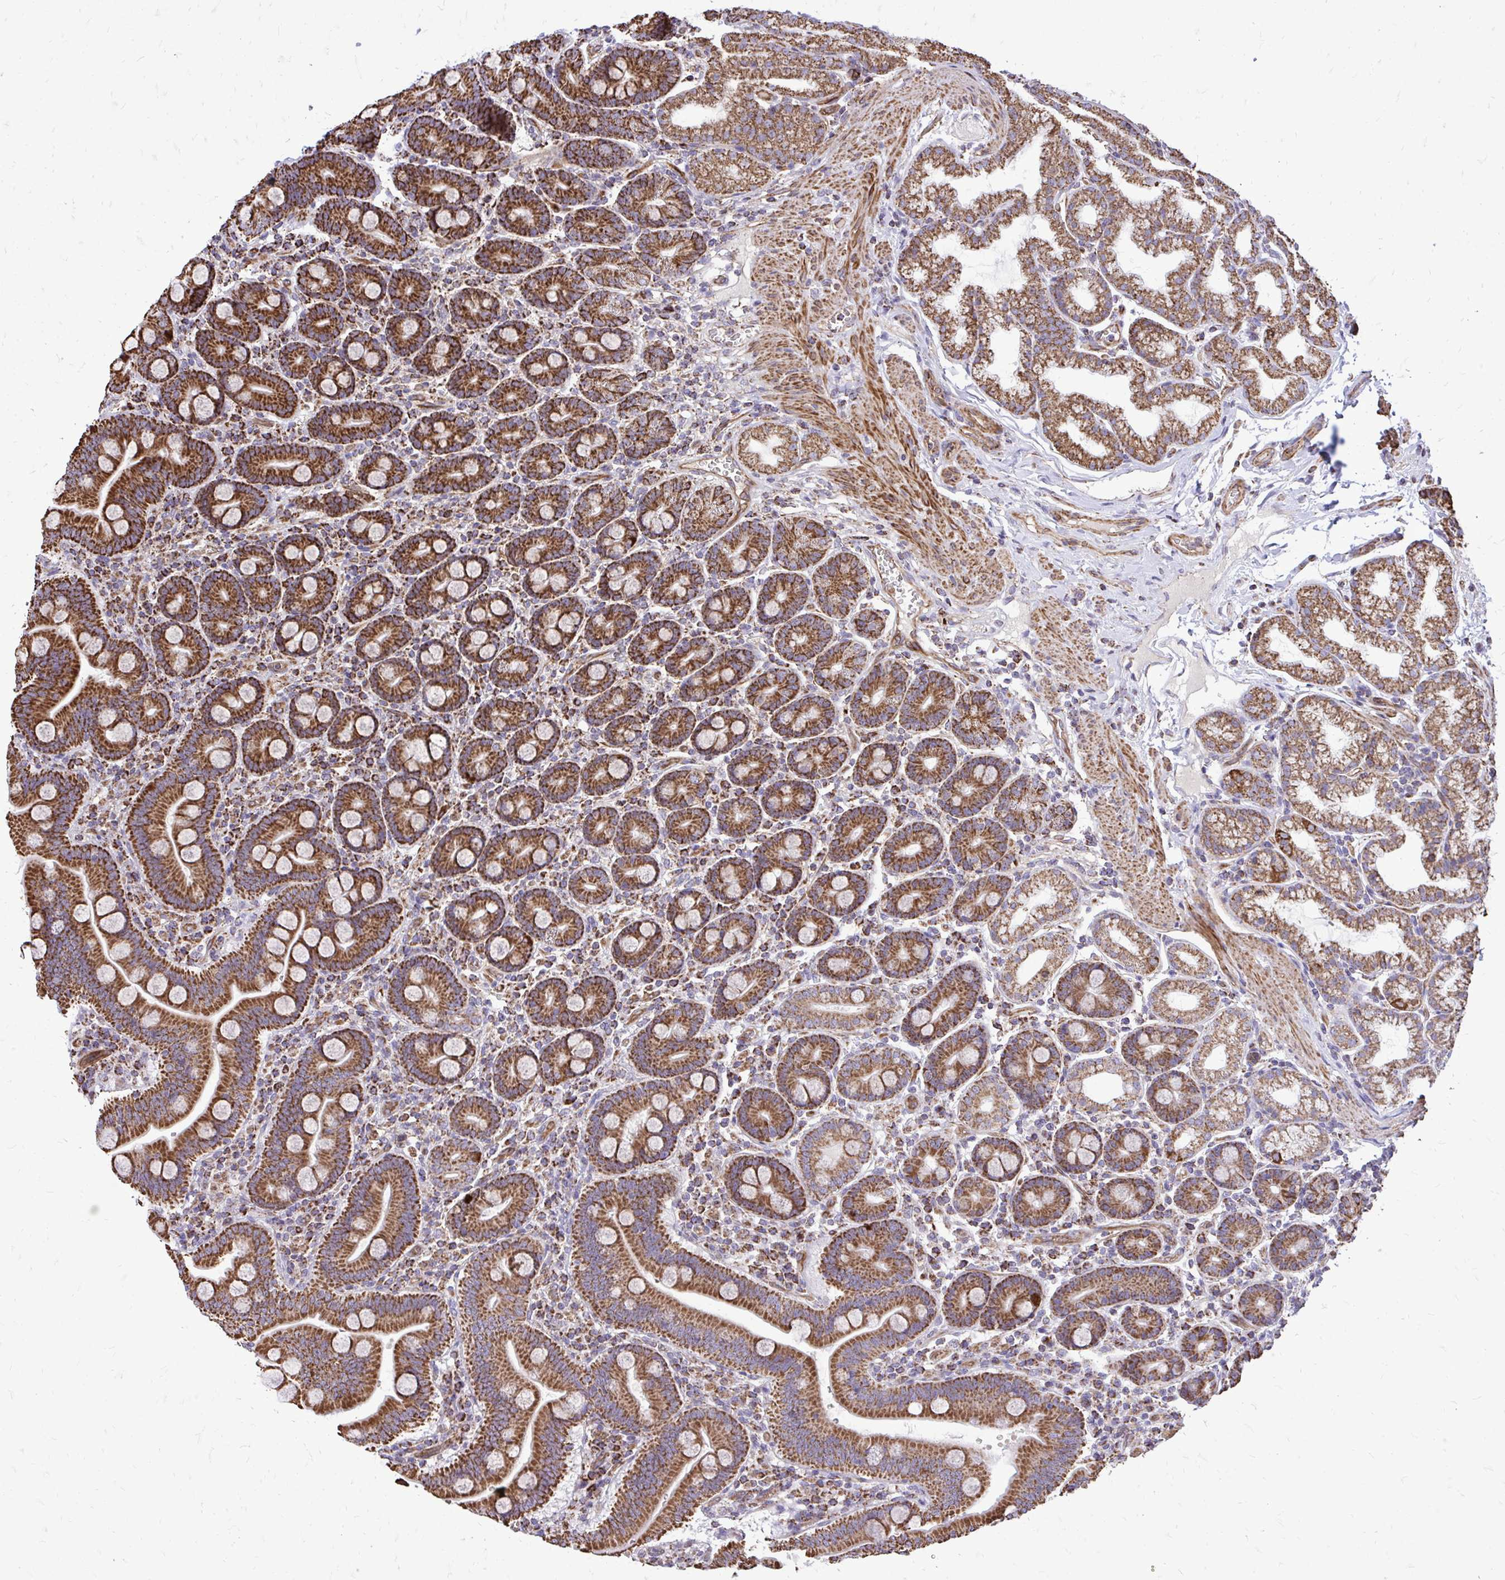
{"staining": {"intensity": "strong", "quantity": ">75%", "location": "cytoplasmic/membranous"}, "tissue": "duodenum", "cell_type": "Glandular cells", "image_type": "normal", "snomed": [{"axis": "morphology", "description": "Normal tissue, NOS"}, {"axis": "topography", "description": "Duodenum"}], "caption": "Duodenum stained for a protein demonstrates strong cytoplasmic/membranous positivity in glandular cells.", "gene": "UBE2C", "patient": {"sex": "male", "age": 59}}